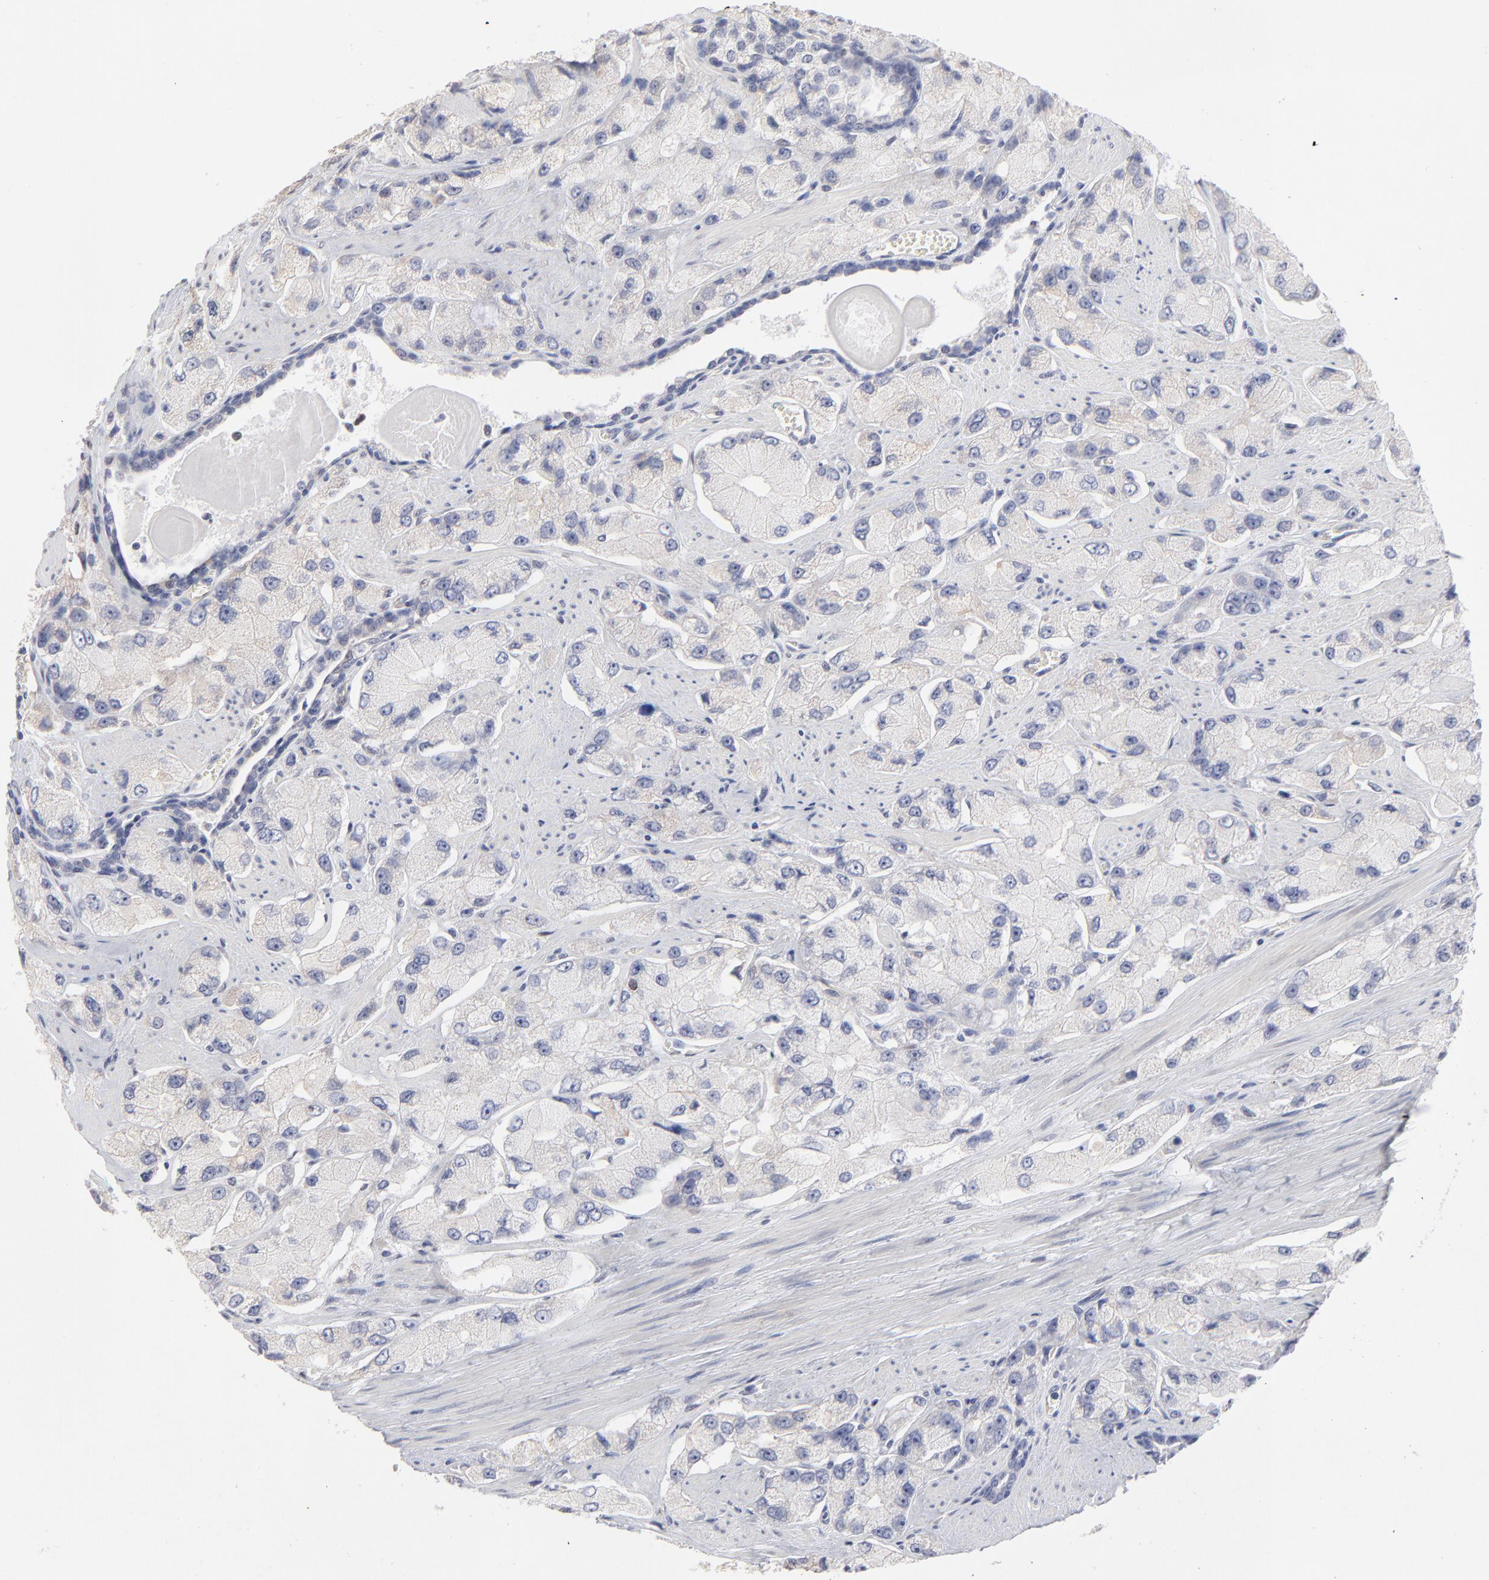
{"staining": {"intensity": "negative", "quantity": "none", "location": "none"}, "tissue": "prostate cancer", "cell_type": "Tumor cells", "image_type": "cancer", "snomed": [{"axis": "morphology", "description": "Adenocarcinoma, High grade"}, {"axis": "topography", "description": "Prostate"}], "caption": "IHC photomicrograph of human prostate cancer stained for a protein (brown), which exhibits no positivity in tumor cells.", "gene": "RBM3", "patient": {"sex": "male", "age": 58}}